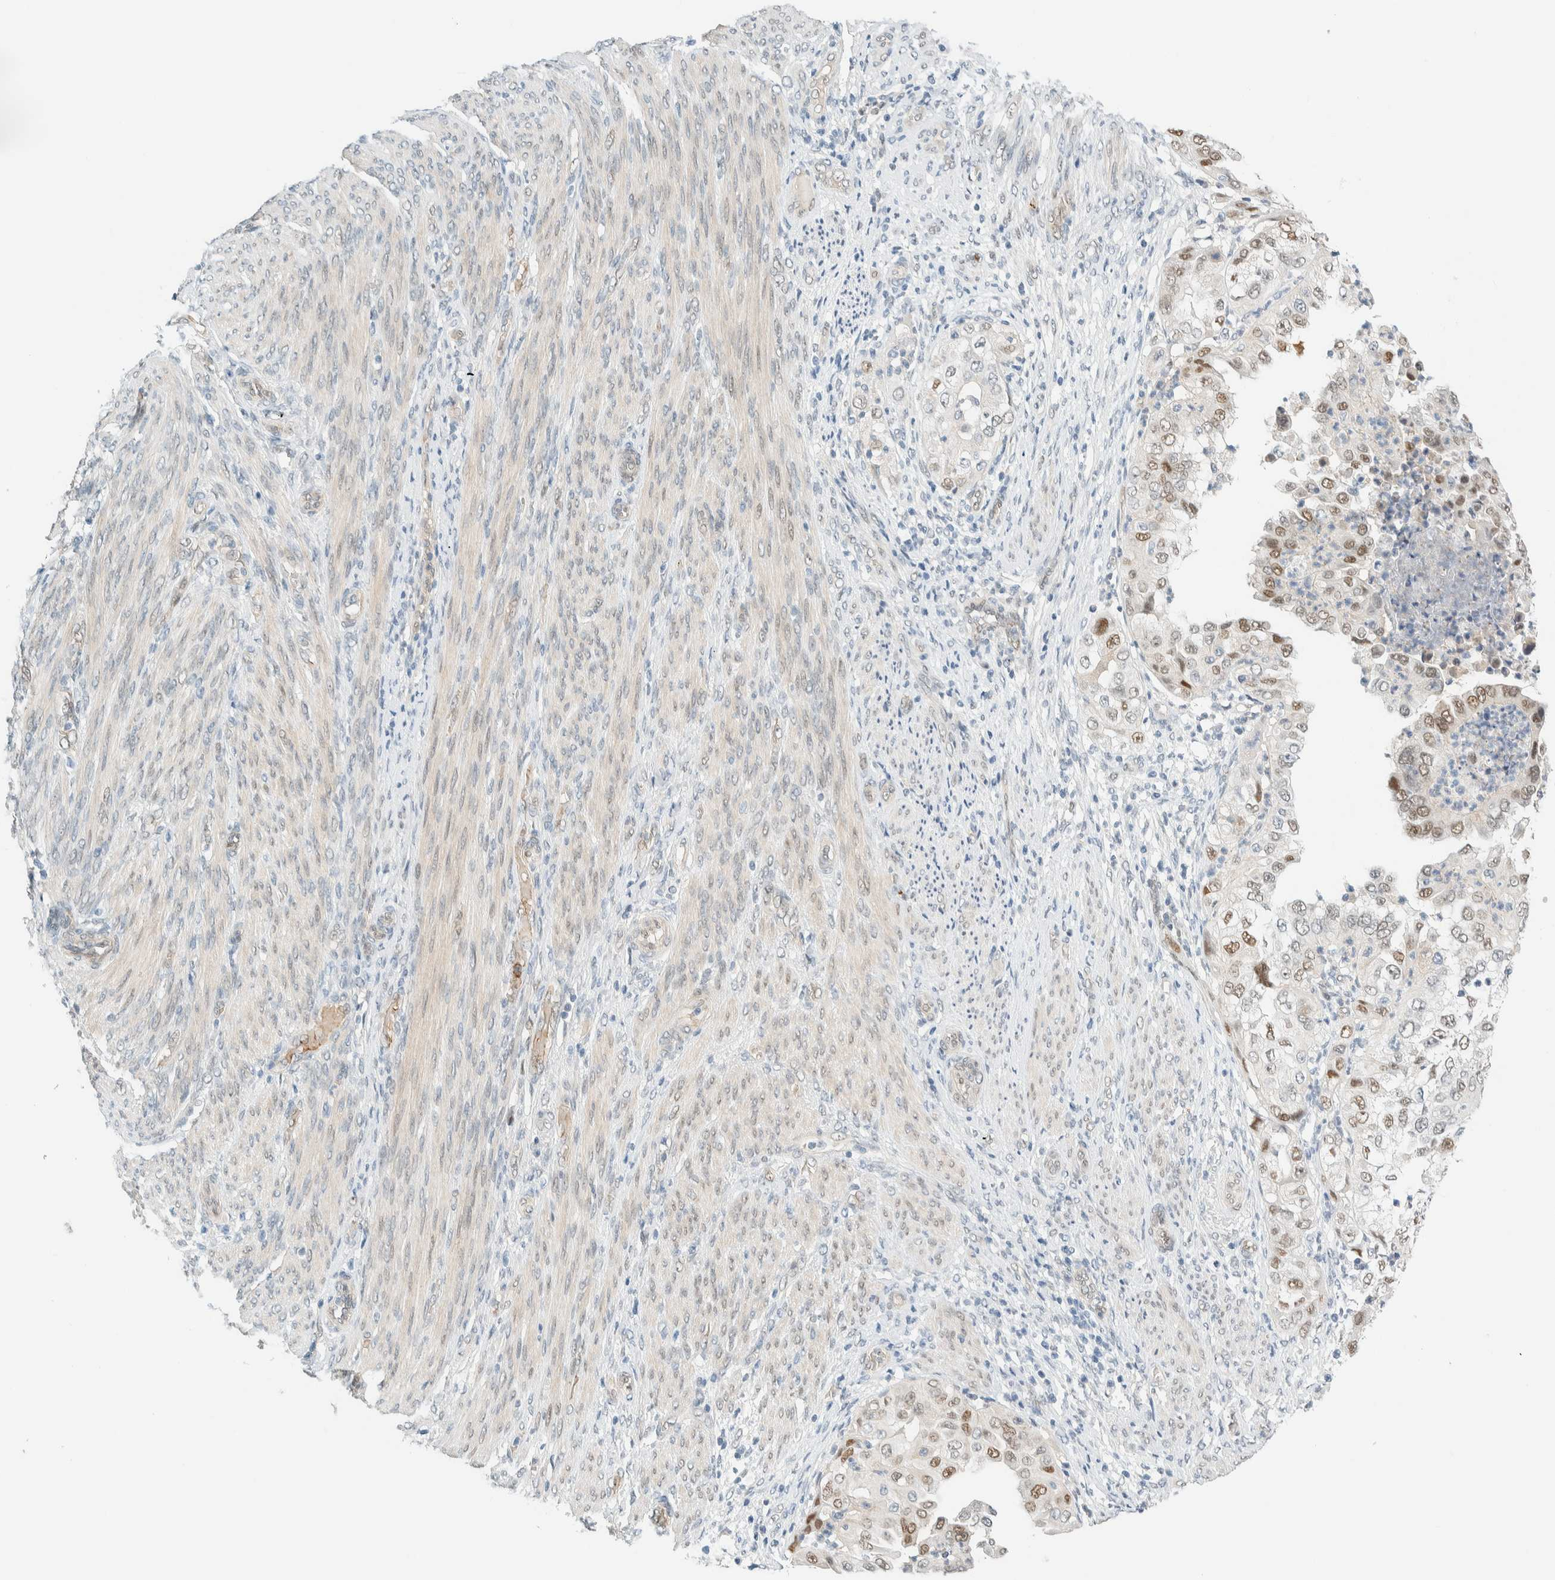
{"staining": {"intensity": "moderate", "quantity": "25%-75%", "location": "nuclear"}, "tissue": "endometrial cancer", "cell_type": "Tumor cells", "image_type": "cancer", "snomed": [{"axis": "morphology", "description": "Adenocarcinoma, NOS"}, {"axis": "topography", "description": "Endometrium"}], "caption": "Protein staining of endometrial cancer (adenocarcinoma) tissue exhibits moderate nuclear positivity in about 25%-75% of tumor cells.", "gene": "TSTD2", "patient": {"sex": "female", "age": 85}}